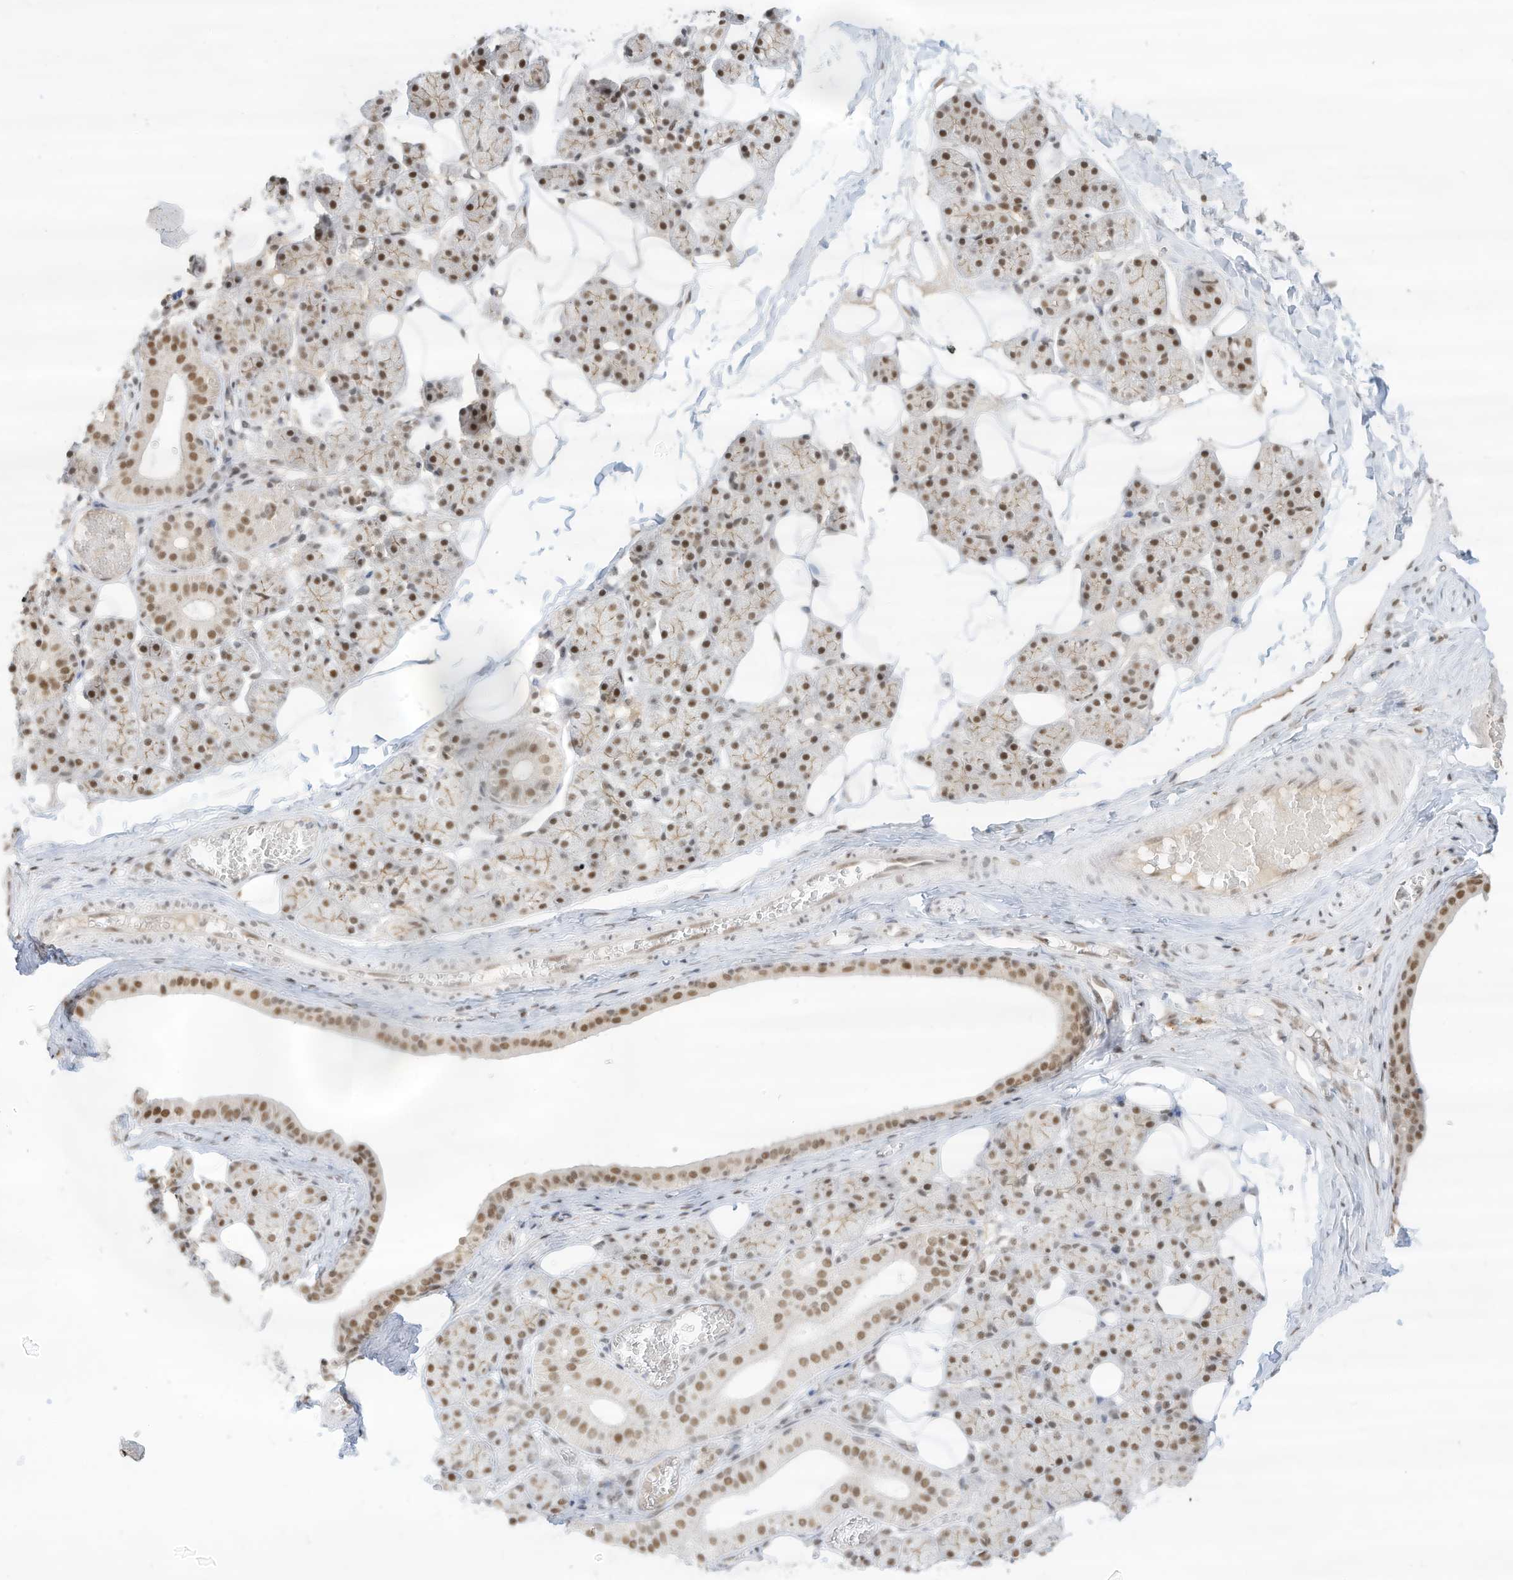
{"staining": {"intensity": "moderate", "quantity": ">75%", "location": "nuclear"}, "tissue": "salivary gland", "cell_type": "Glandular cells", "image_type": "normal", "snomed": [{"axis": "morphology", "description": "Normal tissue, NOS"}, {"axis": "topography", "description": "Salivary gland"}], "caption": "Immunohistochemical staining of normal salivary gland exhibits moderate nuclear protein expression in approximately >75% of glandular cells.", "gene": "NHSL1", "patient": {"sex": "female", "age": 33}}